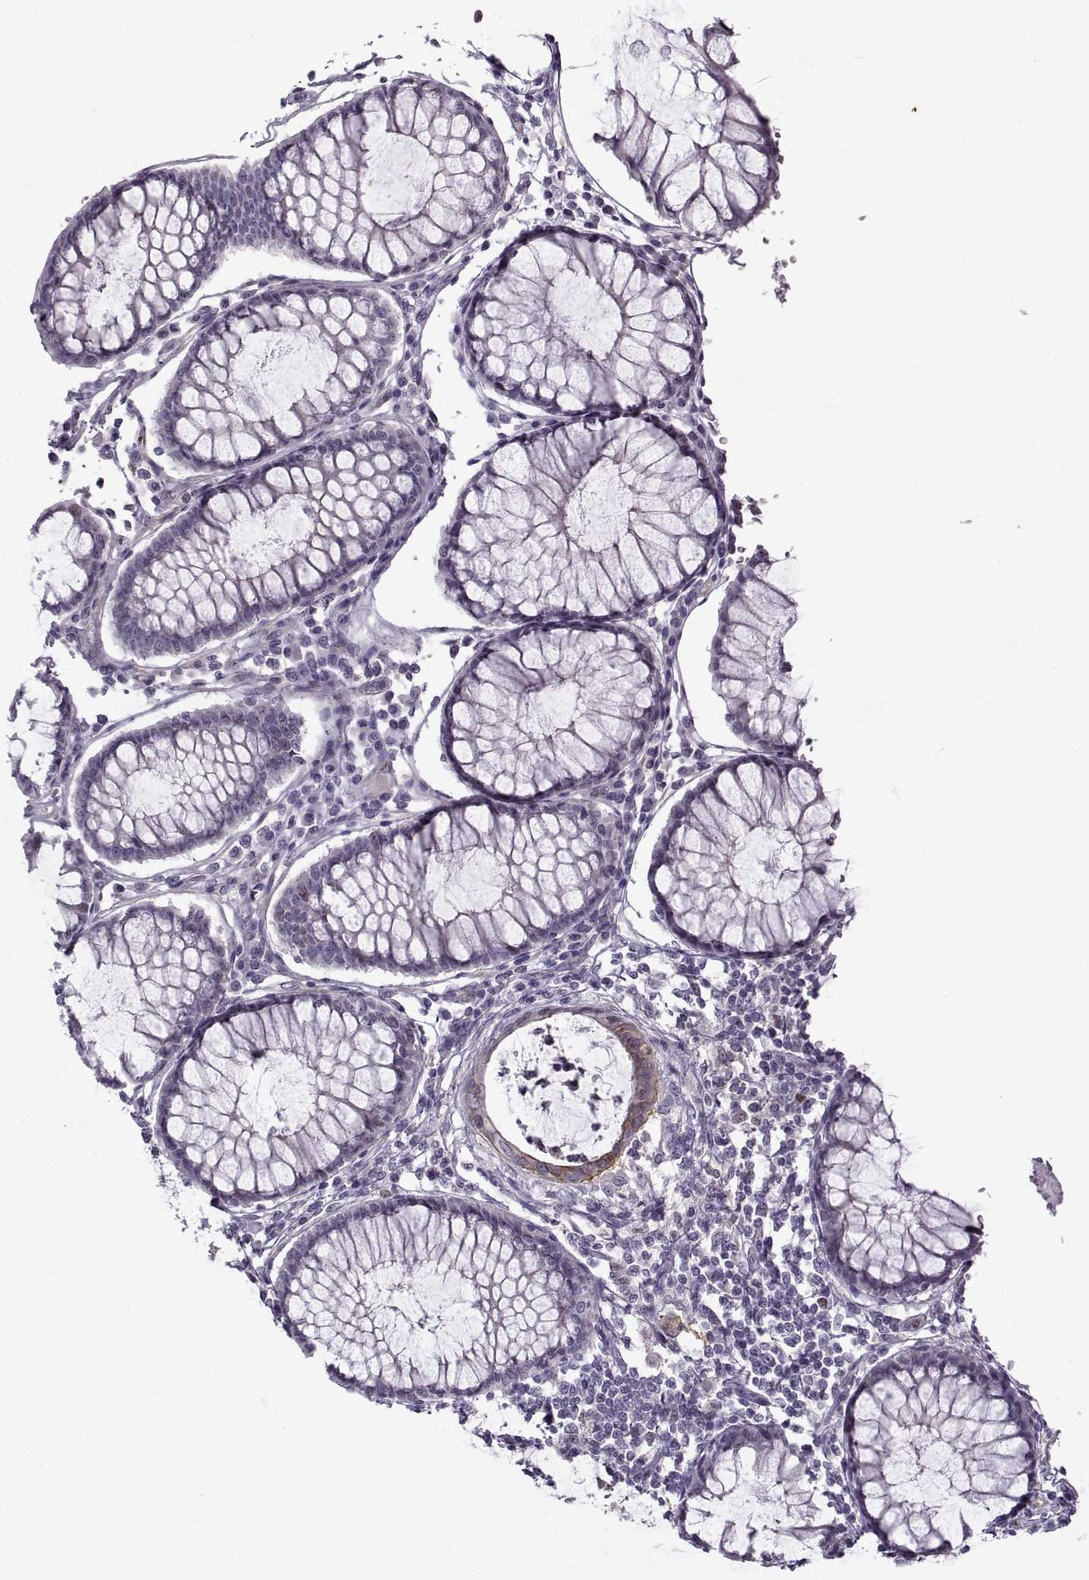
{"staining": {"intensity": "negative", "quantity": "none", "location": "none"}, "tissue": "colorectal cancer", "cell_type": "Tumor cells", "image_type": "cancer", "snomed": [{"axis": "morphology", "description": "Adenocarcinoma, NOS"}, {"axis": "topography", "description": "Colon"}], "caption": "Human colorectal cancer stained for a protein using IHC displays no expression in tumor cells.", "gene": "BACH1", "patient": {"sex": "female", "age": 70}}